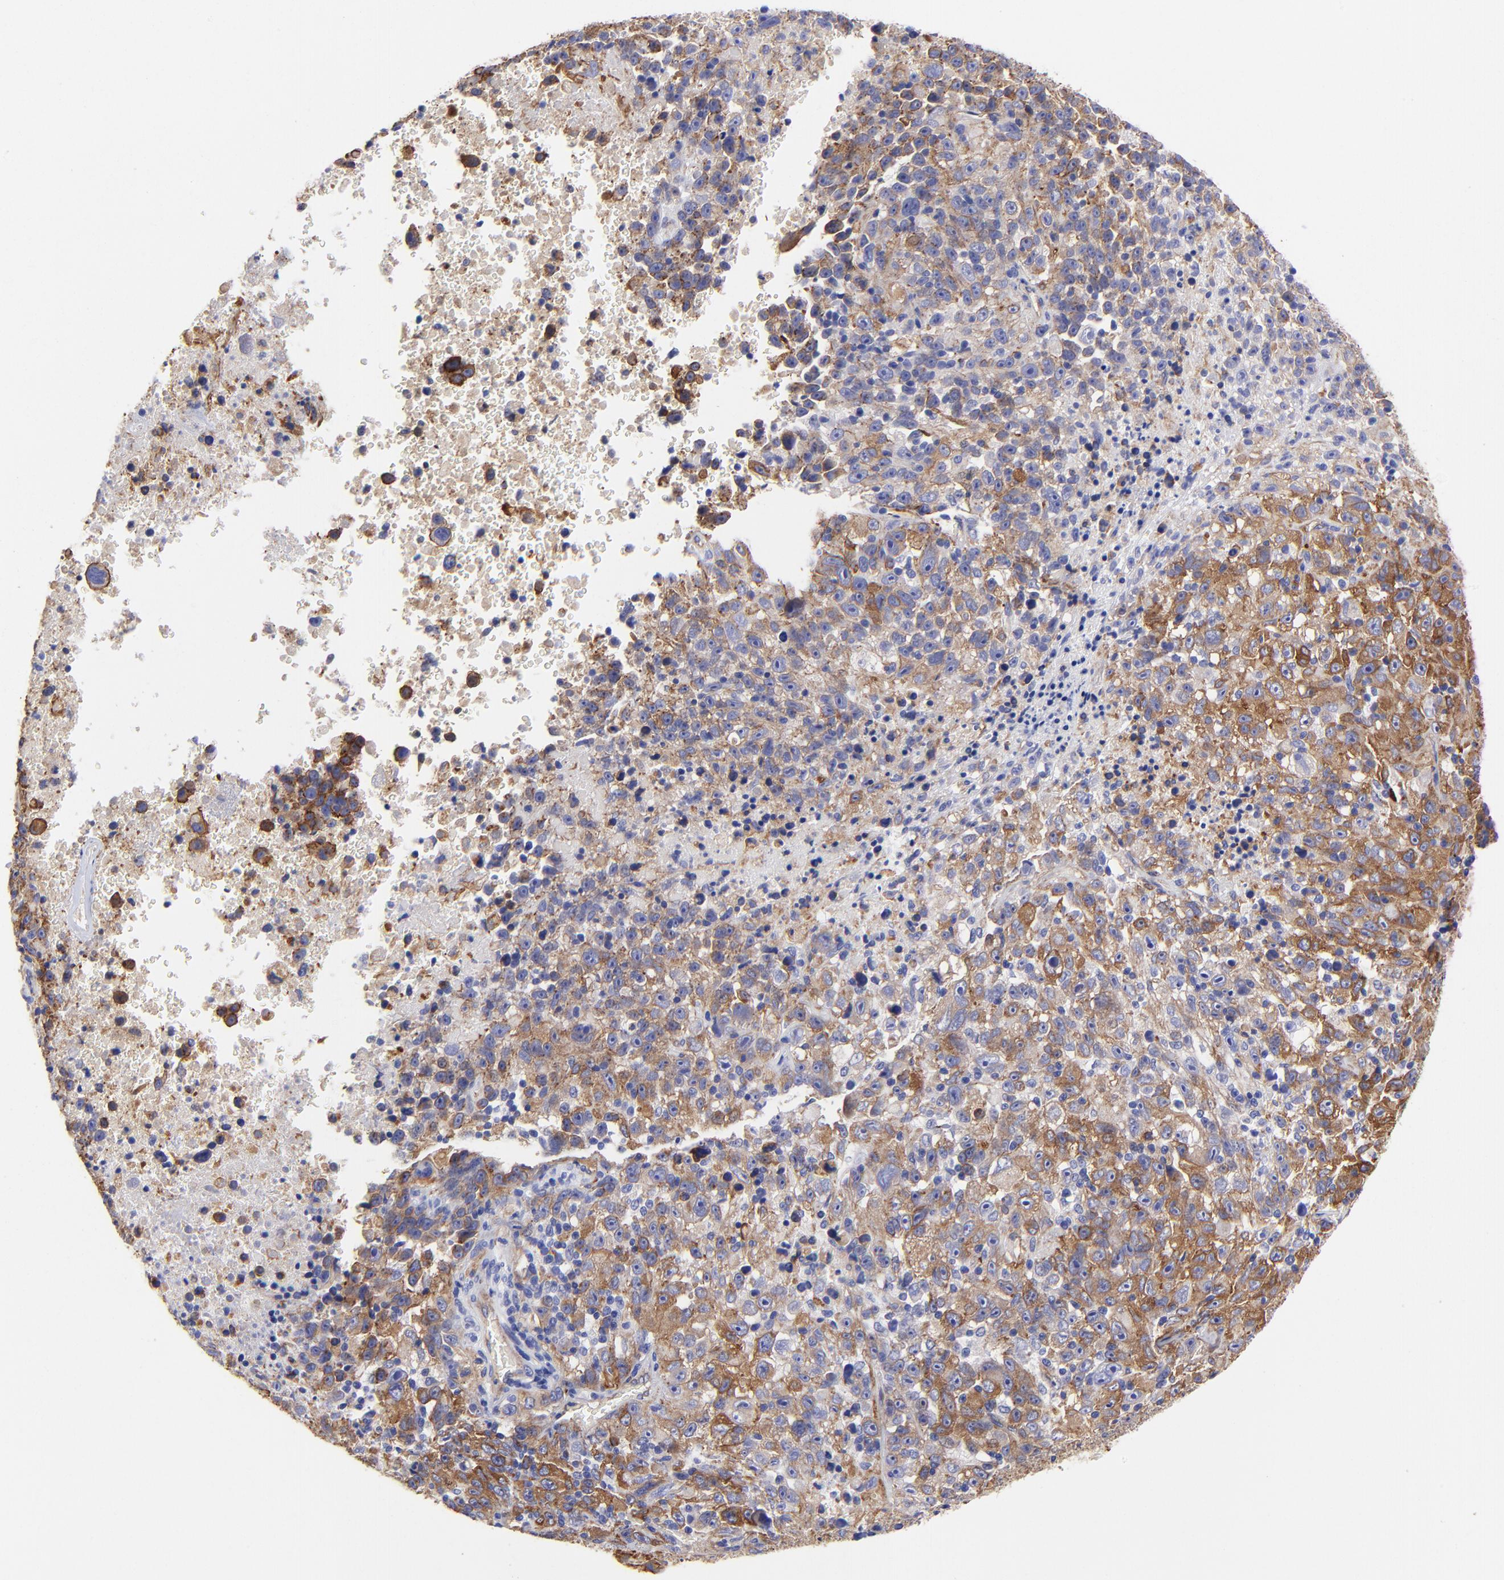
{"staining": {"intensity": "moderate", "quantity": "25%-75%", "location": "cytoplasmic/membranous"}, "tissue": "melanoma", "cell_type": "Tumor cells", "image_type": "cancer", "snomed": [{"axis": "morphology", "description": "Malignant melanoma, Metastatic site"}, {"axis": "topography", "description": "Cerebral cortex"}], "caption": "Malignant melanoma (metastatic site) stained with DAB immunohistochemistry reveals medium levels of moderate cytoplasmic/membranous expression in about 25%-75% of tumor cells.", "gene": "PPFIBP1", "patient": {"sex": "female", "age": 52}}